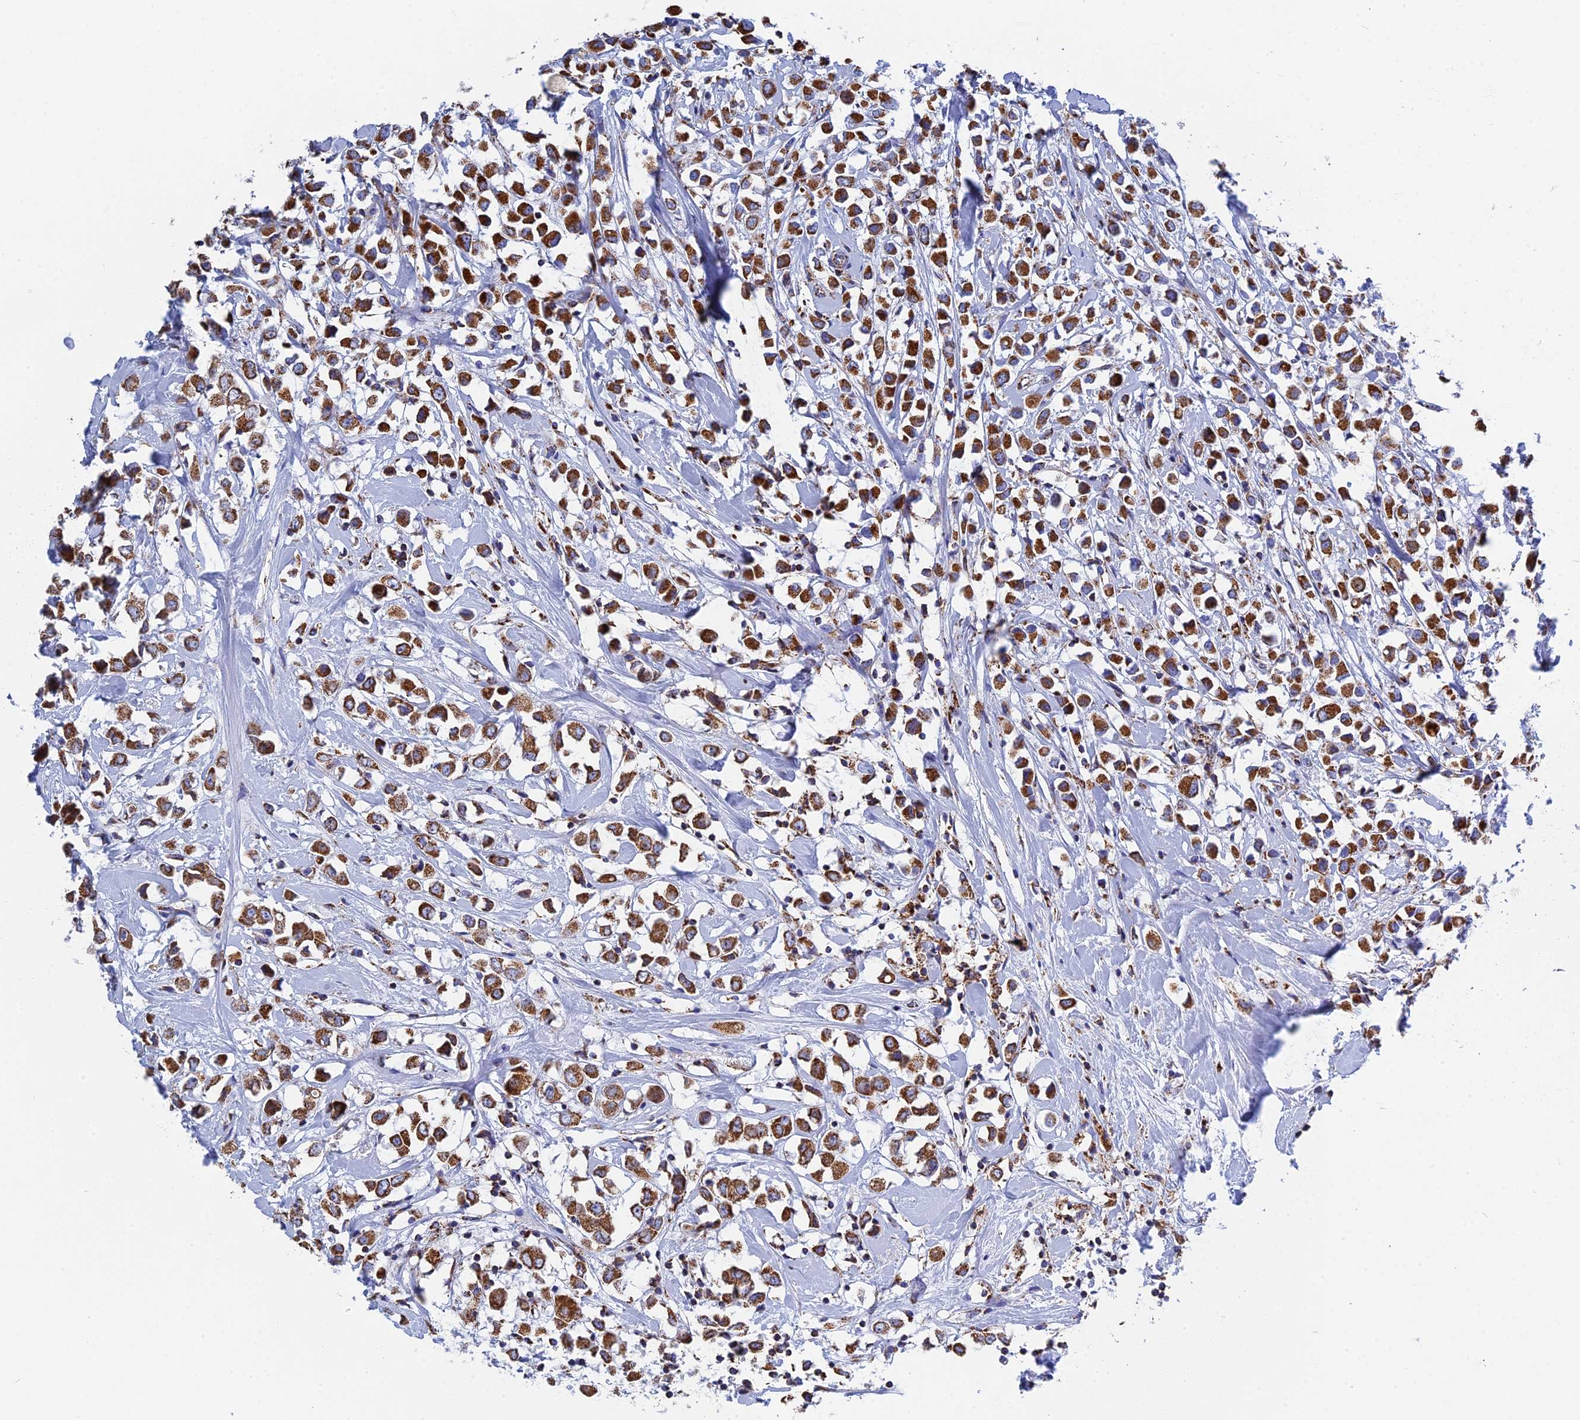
{"staining": {"intensity": "strong", "quantity": ">75%", "location": "cytoplasmic/membranous"}, "tissue": "breast cancer", "cell_type": "Tumor cells", "image_type": "cancer", "snomed": [{"axis": "morphology", "description": "Duct carcinoma"}, {"axis": "topography", "description": "Breast"}], "caption": "Tumor cells display high levels of strong cytoplasmic/membranous staining in approximately >75% of cells in human breast cancer. The staining is performed using DAB brown chromogen to label protein expression. The nuclei are counter-stained blue using hematoxylin.", "gene": "NDUFA5", "patient": {"sex": "female", "age": 61}}